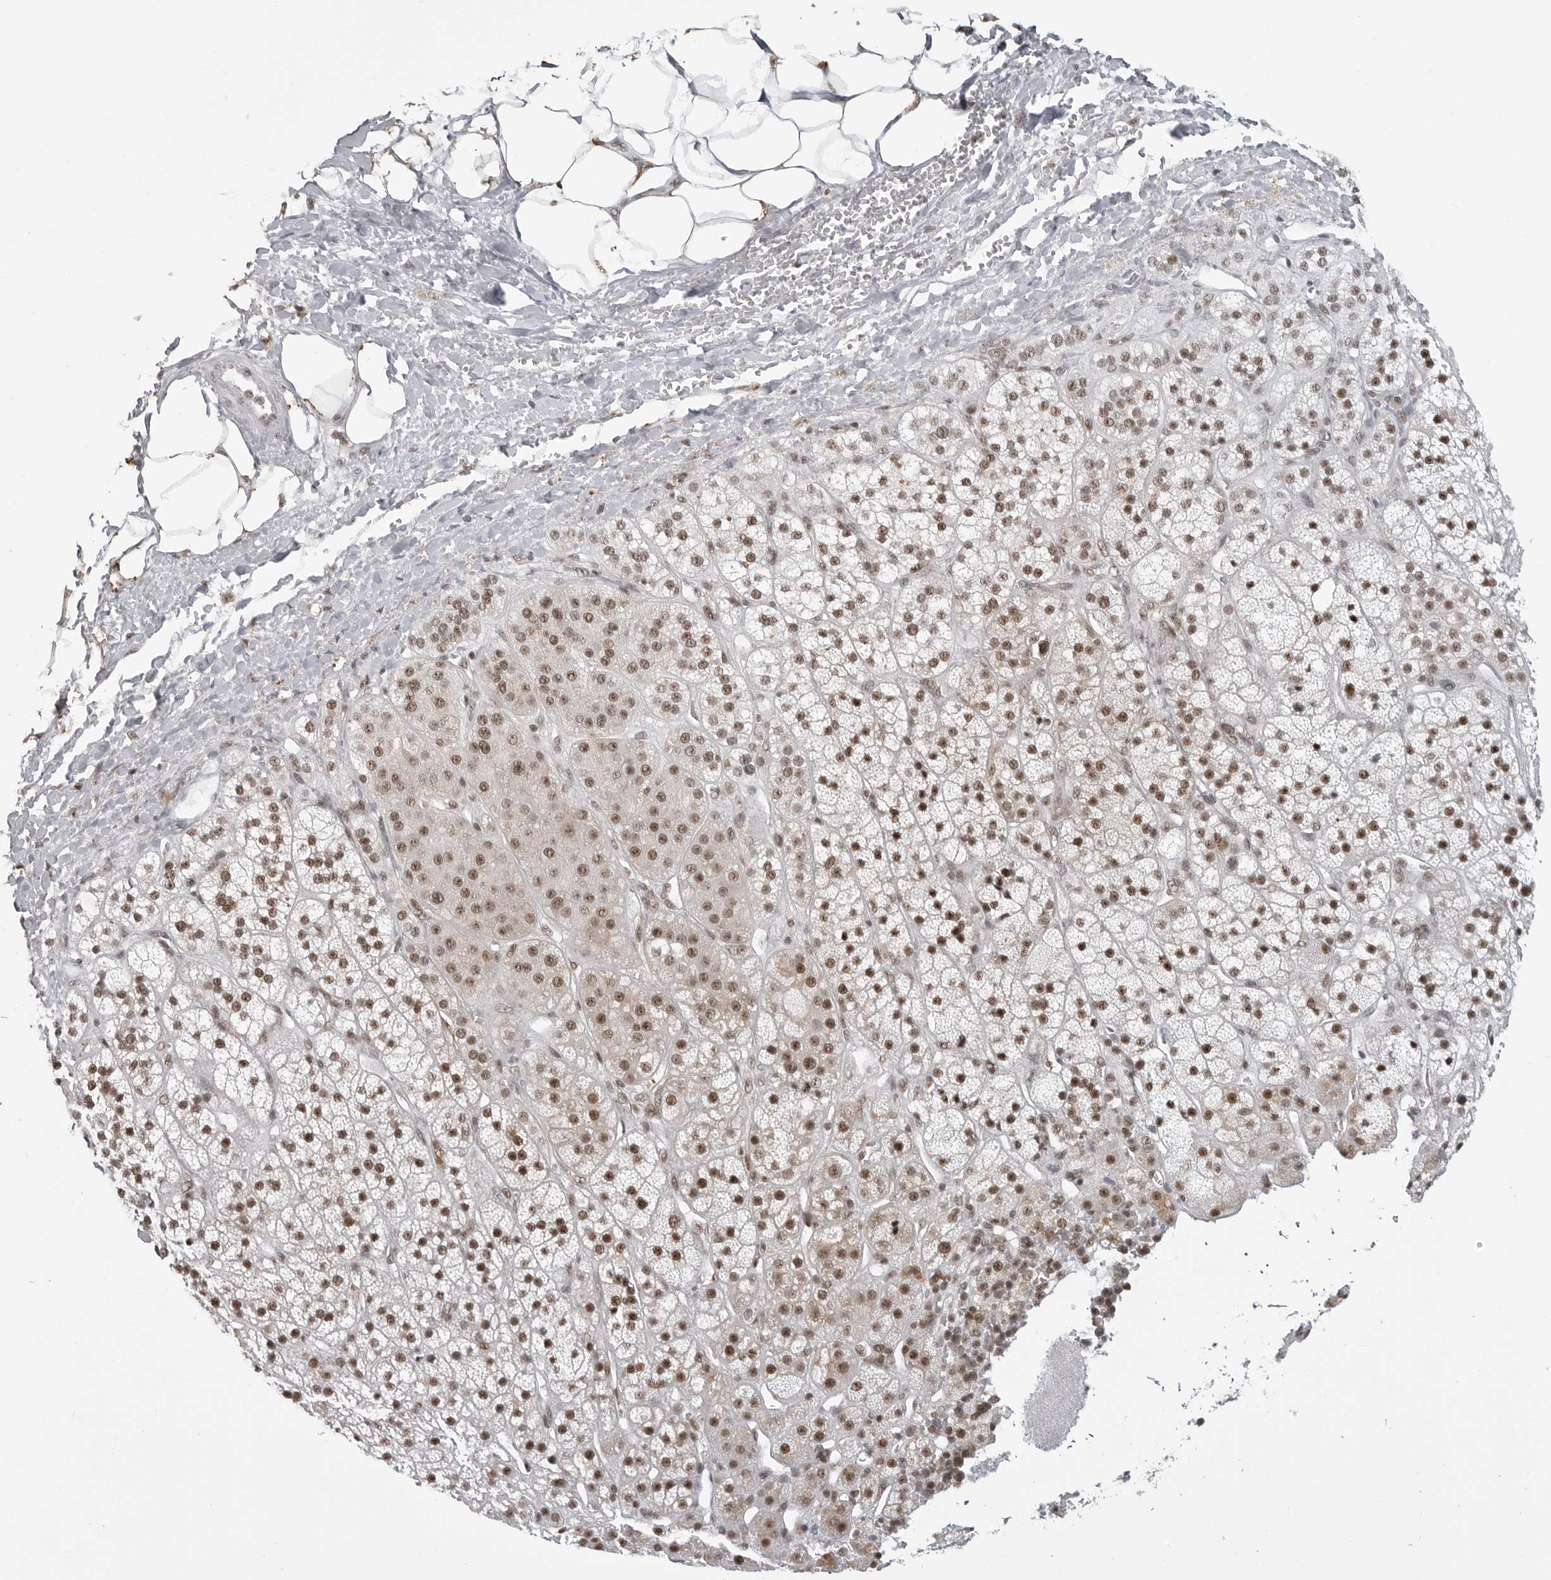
{"staining": {"intensity": "strong", "quantity": ">75%", "location": "nuclear"}, "tissue": "adrenal gland", "cell_type": "Glandular cells", "image_type": "normal", "snomed": [{"axis": "morphology", "description": "Normal tissue, NOS"}, {"axis": "topography", "description": "Adrenal gland"}], "caption": "Unremarkable adrenal gland demonstrates strong nuclear expression in about >75% of glandular cells.", "gene": "WRAP53", "patient": {"sex": "male", "age": 56}}